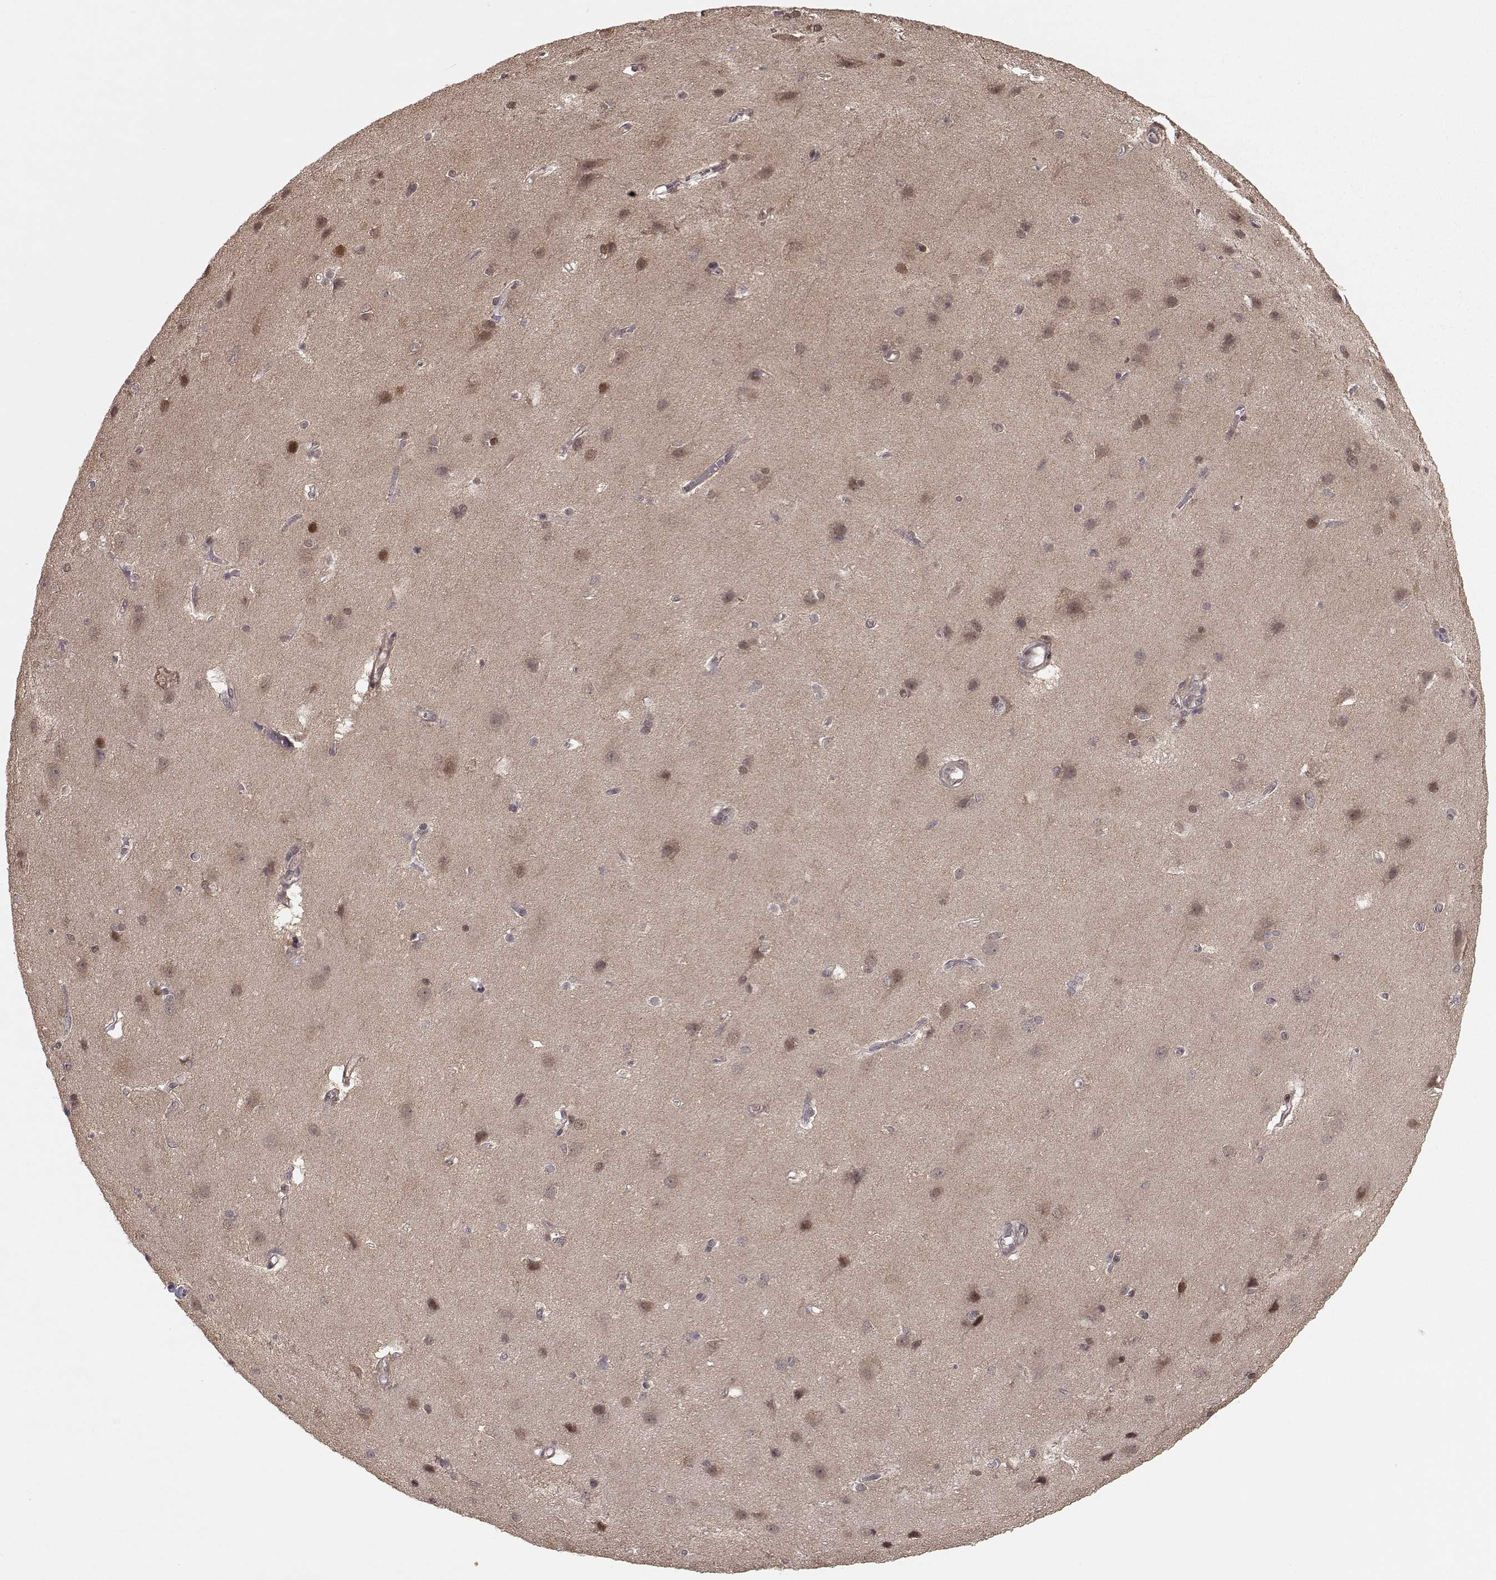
{"staining": {"intensity": "negative", "quantity": "none", "location": "none"}, "tissue": "cerebral cortex", "cell_type": "Endothelial cells", "image_type": "normal", "snomed": [{"axis": "morphology", "description": "Normal tissue, NOS"}, {"axis": "topography", "description": "Cerebral cortex"}], "caption": "The photomicrograph exhibits no significant expression in endothelial cells of cerebral cortex. (DAB immunohistochemistry visualized using brightfield microscopy, high magnification).", "gene": "PLEKHG3", "patient": {"sex": "male", "age": 37}}